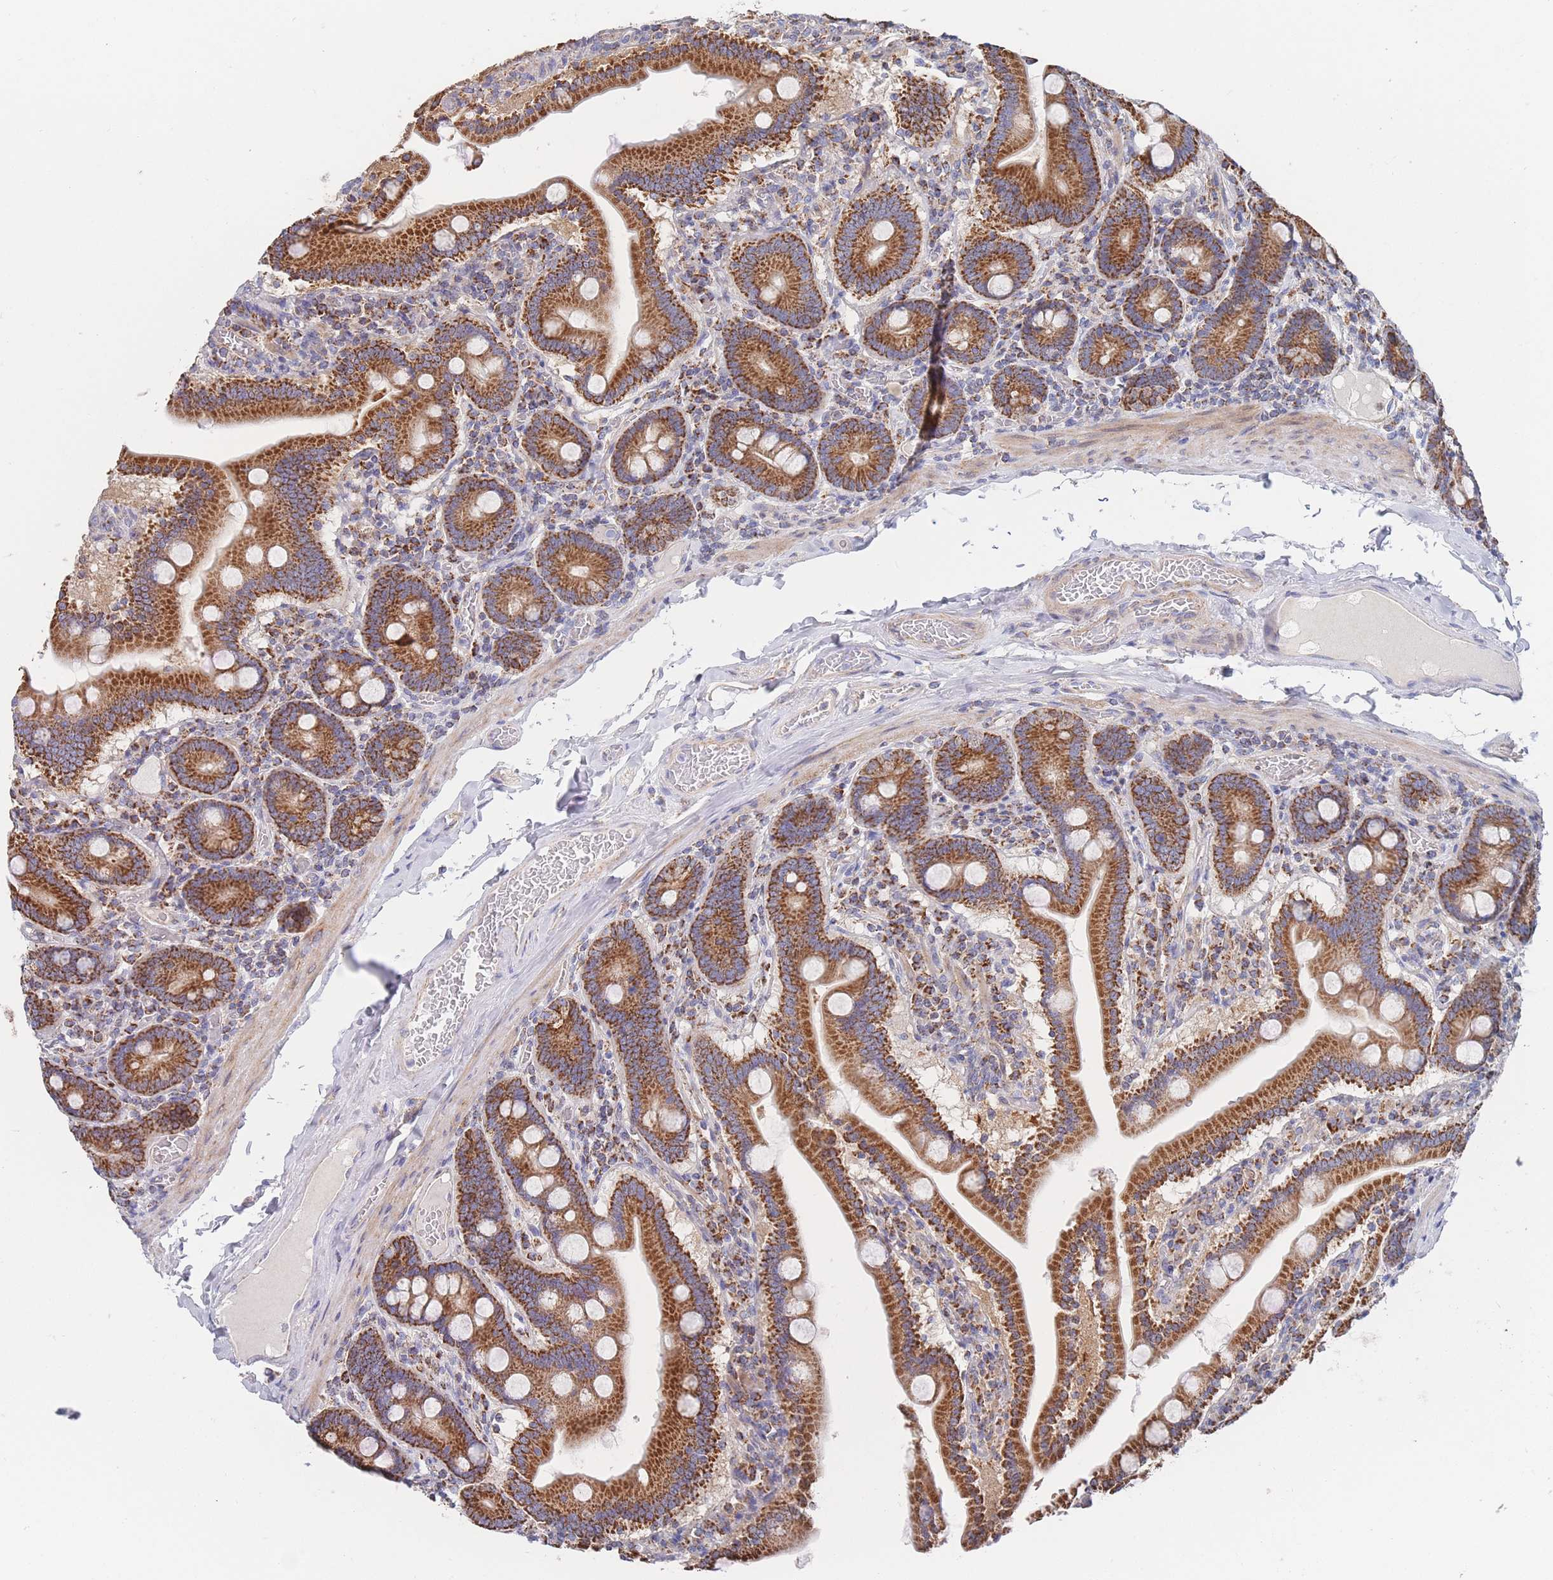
{"staining": {"intensity": "strong", "quantity": ">75%", "location": "cytoplasmic/membranous"}, "tissue": "duodenum", "cell_type": "Glandular cells", "image_type": "normal", "snomed": [{"axis": "morphology", "description": "Normal tissue, NOS"}, {"axis": "topography", "description": "Duodenum"}], "caption": "This micrograph displays IHC staining of unremarkable human duodenum, with high strong cytoplasmic/membranous positivity in about >75% of glandular cells.", "gene": "IKZF4", "patient": {"sex": "male", "age": 55}}